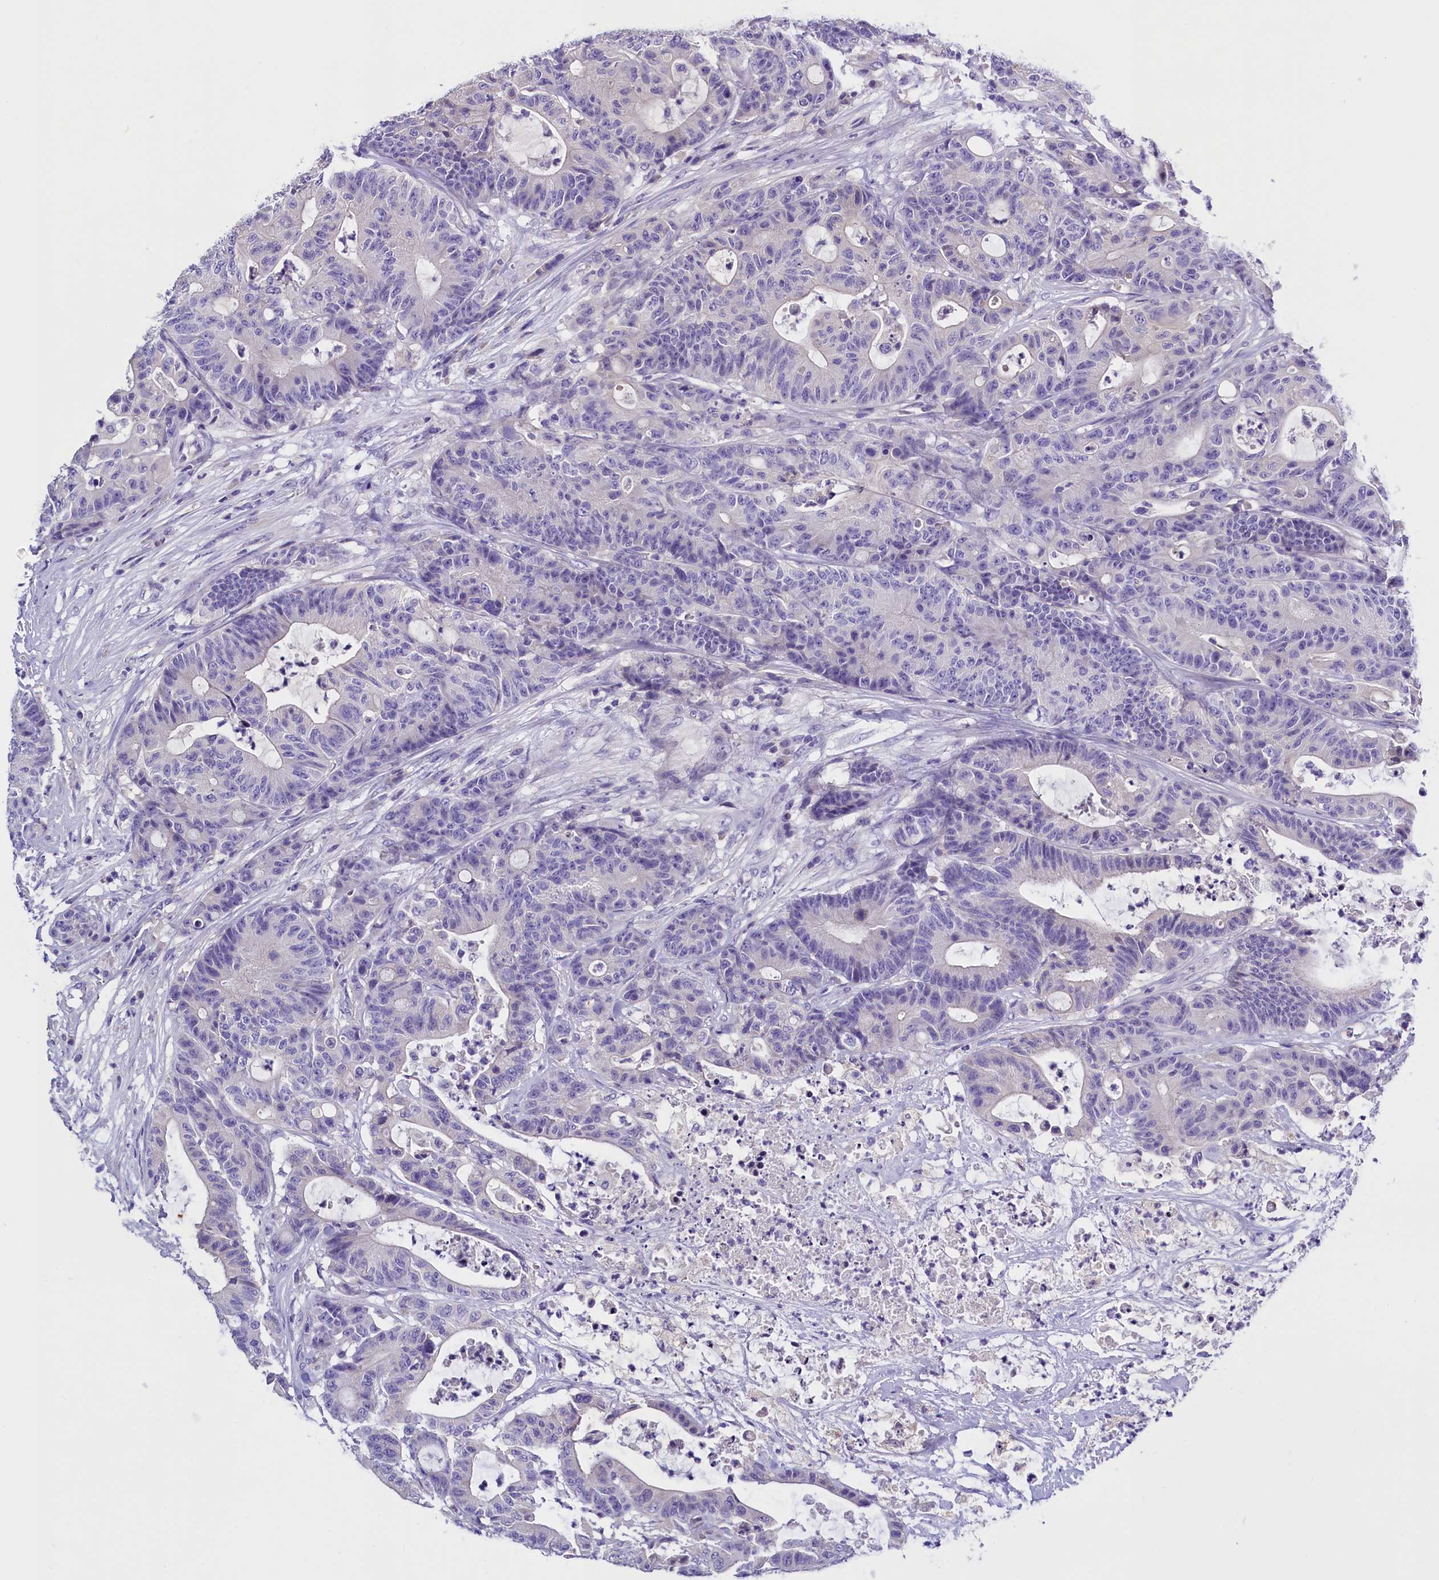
{"staining": {"intensity": "negative", "quantity": "none", "location": "none"}, "tissue": "colorectal cancer", "cell_type": "Tumor cells", "image_type": "cancer", "snomed": [{"axis": "morphology", "description": "Adenocarcinoma, NOS"}, {"axis": "topography", "description": "Colon"}], "caption": "Immunohistochemistry (IHC) photomicrograph of human colorectal adenocarcinoma stained for a protein (brown), which demonstrates no expression in tumor cells.", "gene": "RTTN", "patient": {"sex": "female", "age": 84}}